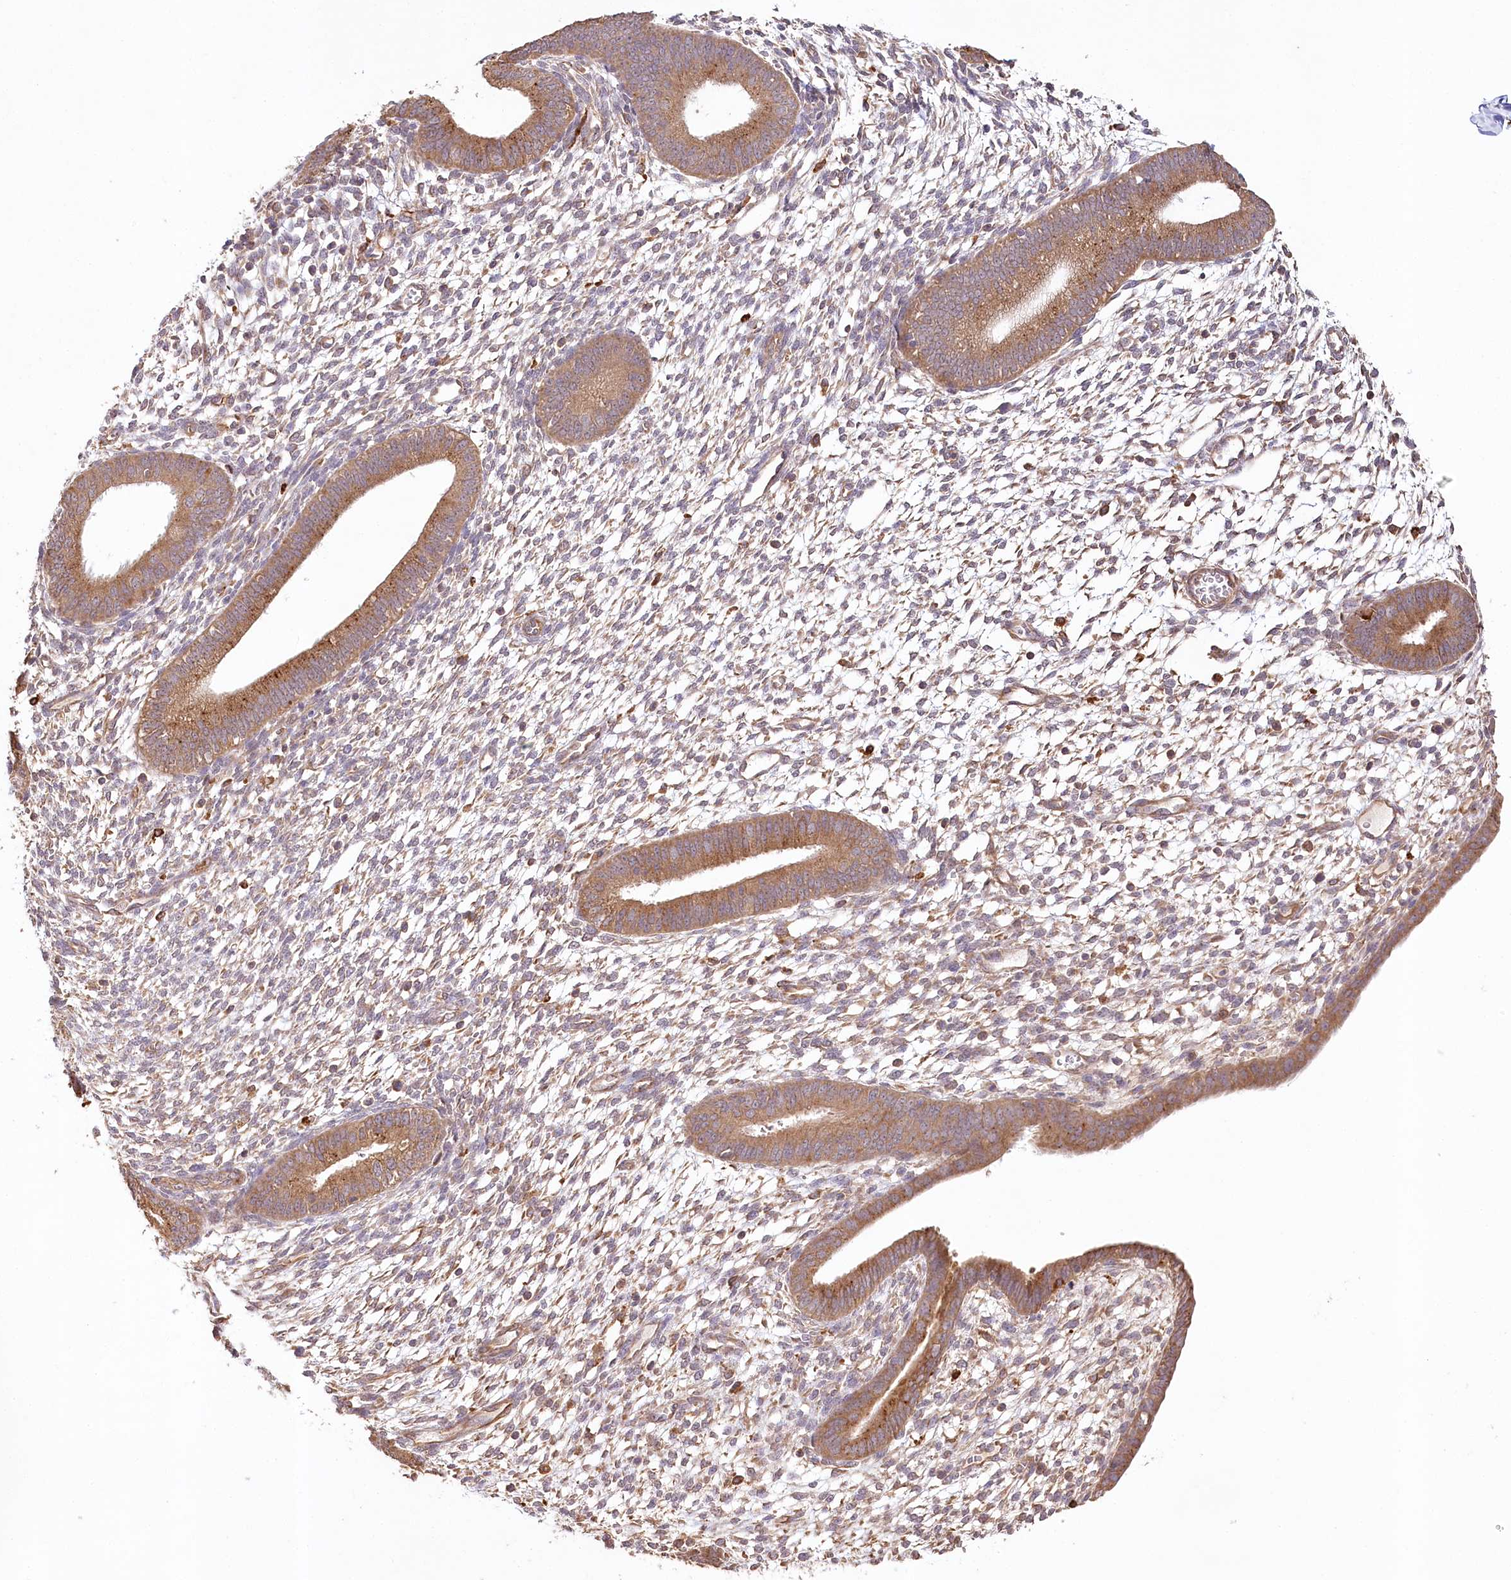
{"staining": {"intensity": "moderate", "quantity": "25%-75%", "location": "cytoplasmic/membranous"}, "tissue": "endometrium", "cell_type": "Cells in endometrial stroma", "image_type": "normal", "snomed": [{"axis": "morphology", "description": "Normal tissue, NOS"}, {"axis": "topography", "description": "Endometrium"}], "caption": "Immunohistochemistry (IHC) photomicrograph of normal endometrium stained for a protein (brown), which exhibits medium levels of moderate cytoplasmic/membranous staining in approximately 25%-75% of cells in endometrial stroma.", "gene": "DMXL1", "patient": {"sex": "female", "age": 46}}